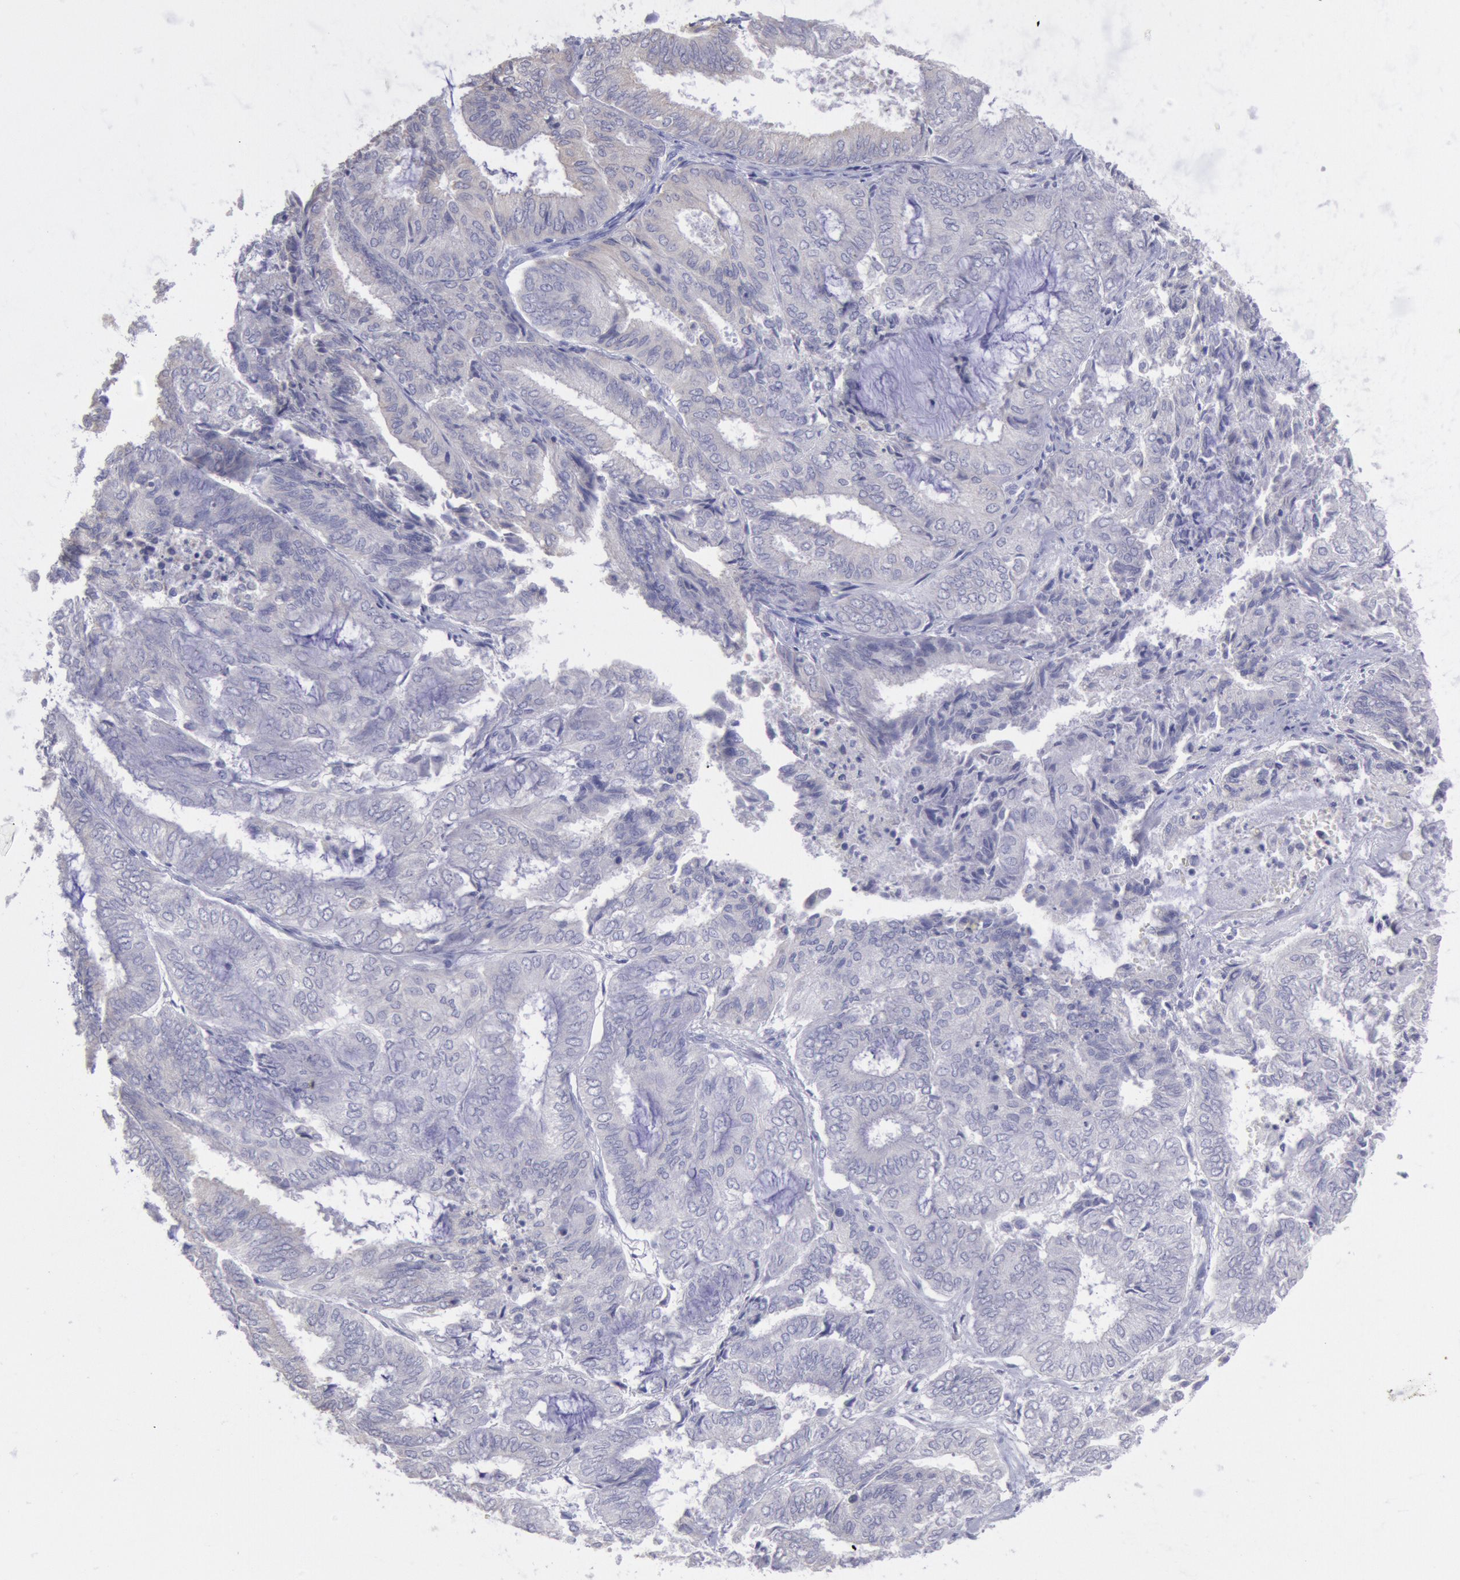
{"staining": {"intensity": "negative", "quantity": "none", "location": "none"}, "tissue": "endometrial cancer", "cell_type": "Tumor cells", "image_type": "cancer", "snomed": [{"axis": "morphology", "description": "Adenocarcinoma, NOS"}, {"axis": "topography", "description": "Endometrium"}], "caption": "This is an IHC photomicrograph of human endometrial adenocarcinoma. There is no expression in tumor cells.", "gene": "MYH7", "patient": {"sex": "female", "age": 59}}